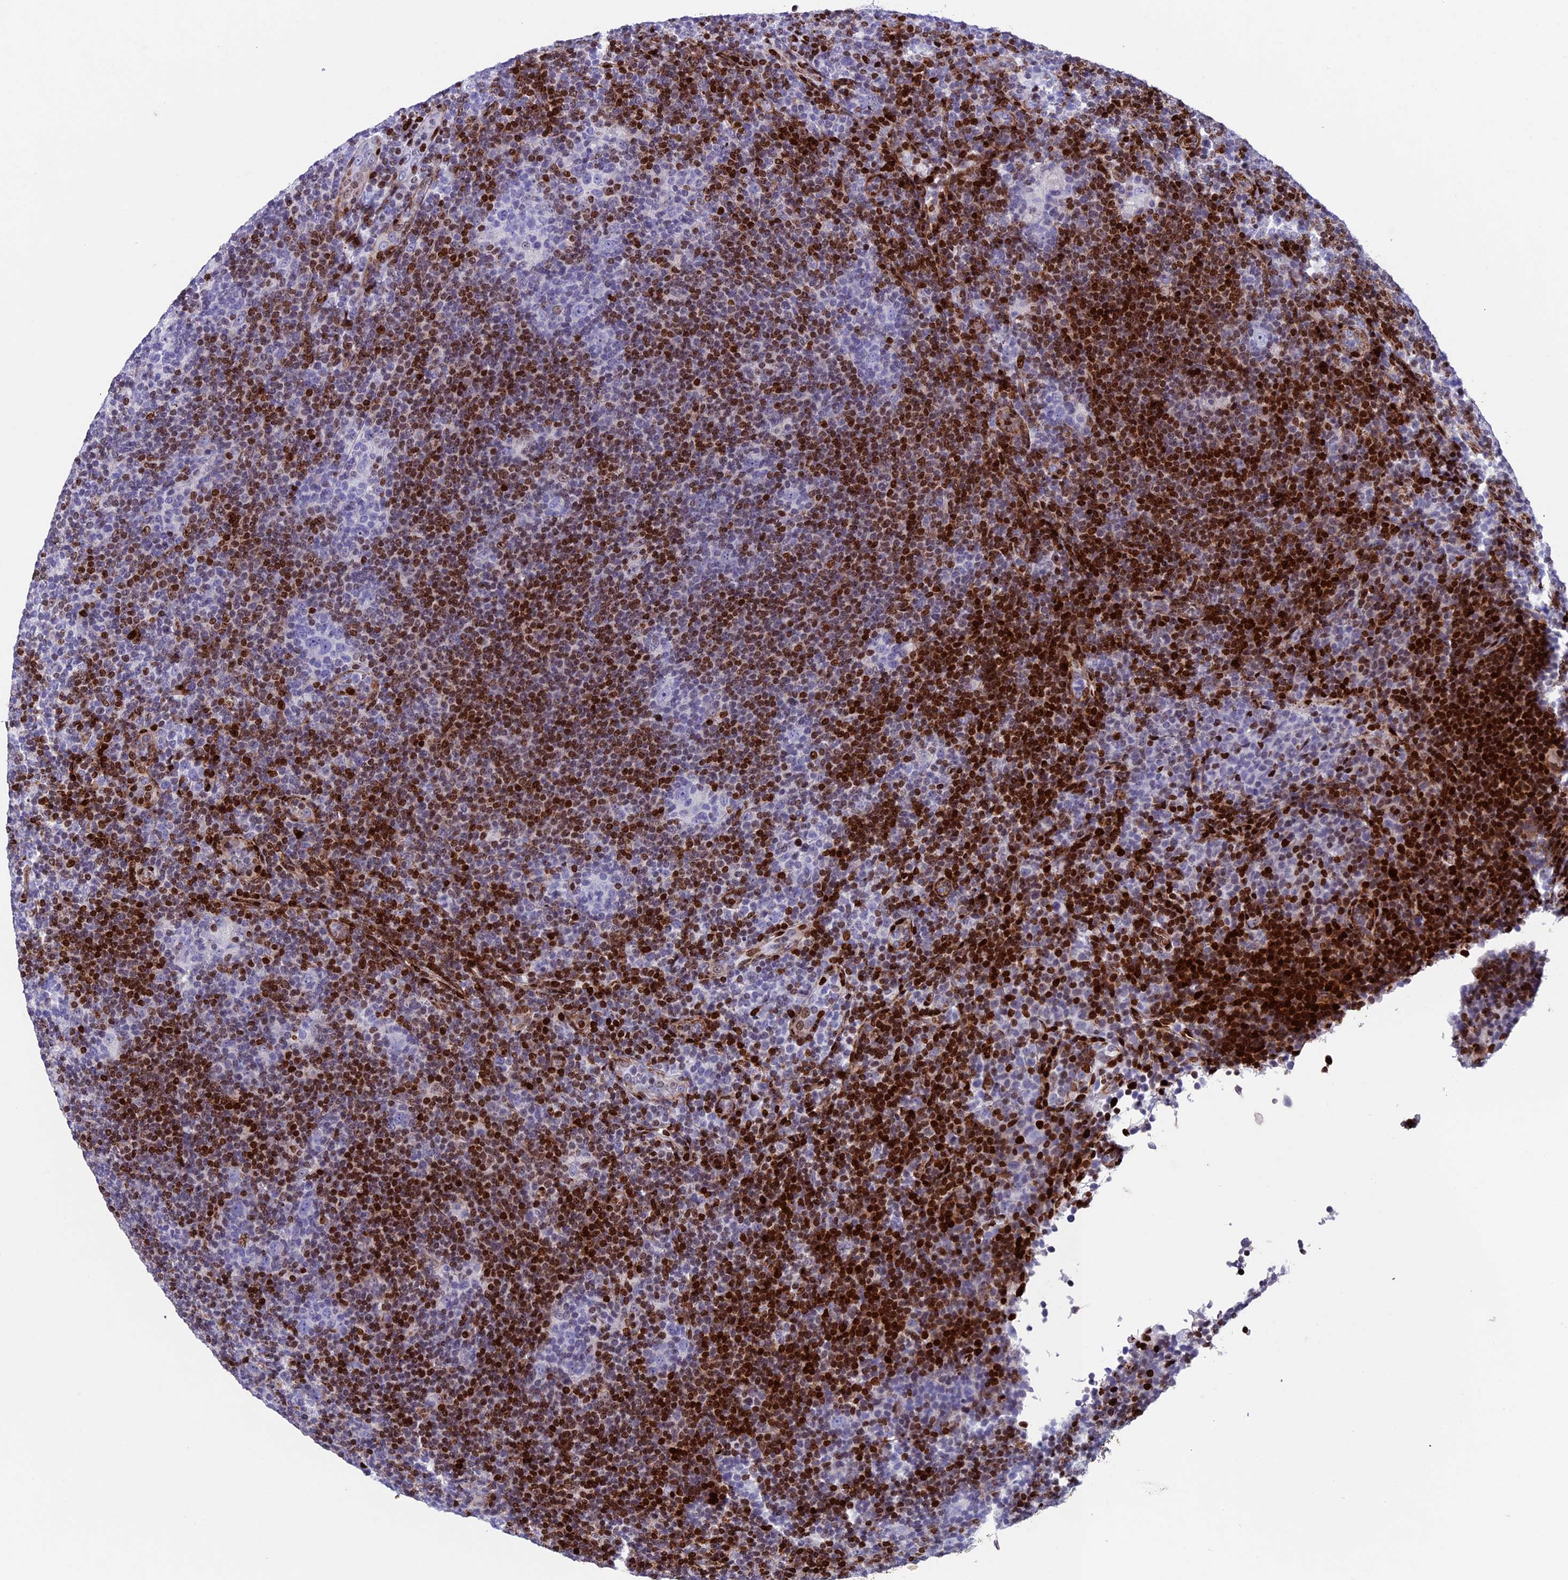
{"staining": {"intensity": "negative", "quantity": "none", "location": "none"}, "tissue": "lymphoma", "cell_type": "Tumor cells", "image_type": "cancer", "snomed": [{"axis": "morphology", "description": "Hodgkin's disease, NOS"}, {"axis": "topography", "description": "Lymph node"}], "caption": "High magnification brightfield microscopy of lymphoma stained with DAB (brown) and counterstained with hematoxylin (blue): tumor cells show no significant expression.", "gene": "BTBD3", "patient": {"sex": "female", "age": 57}}